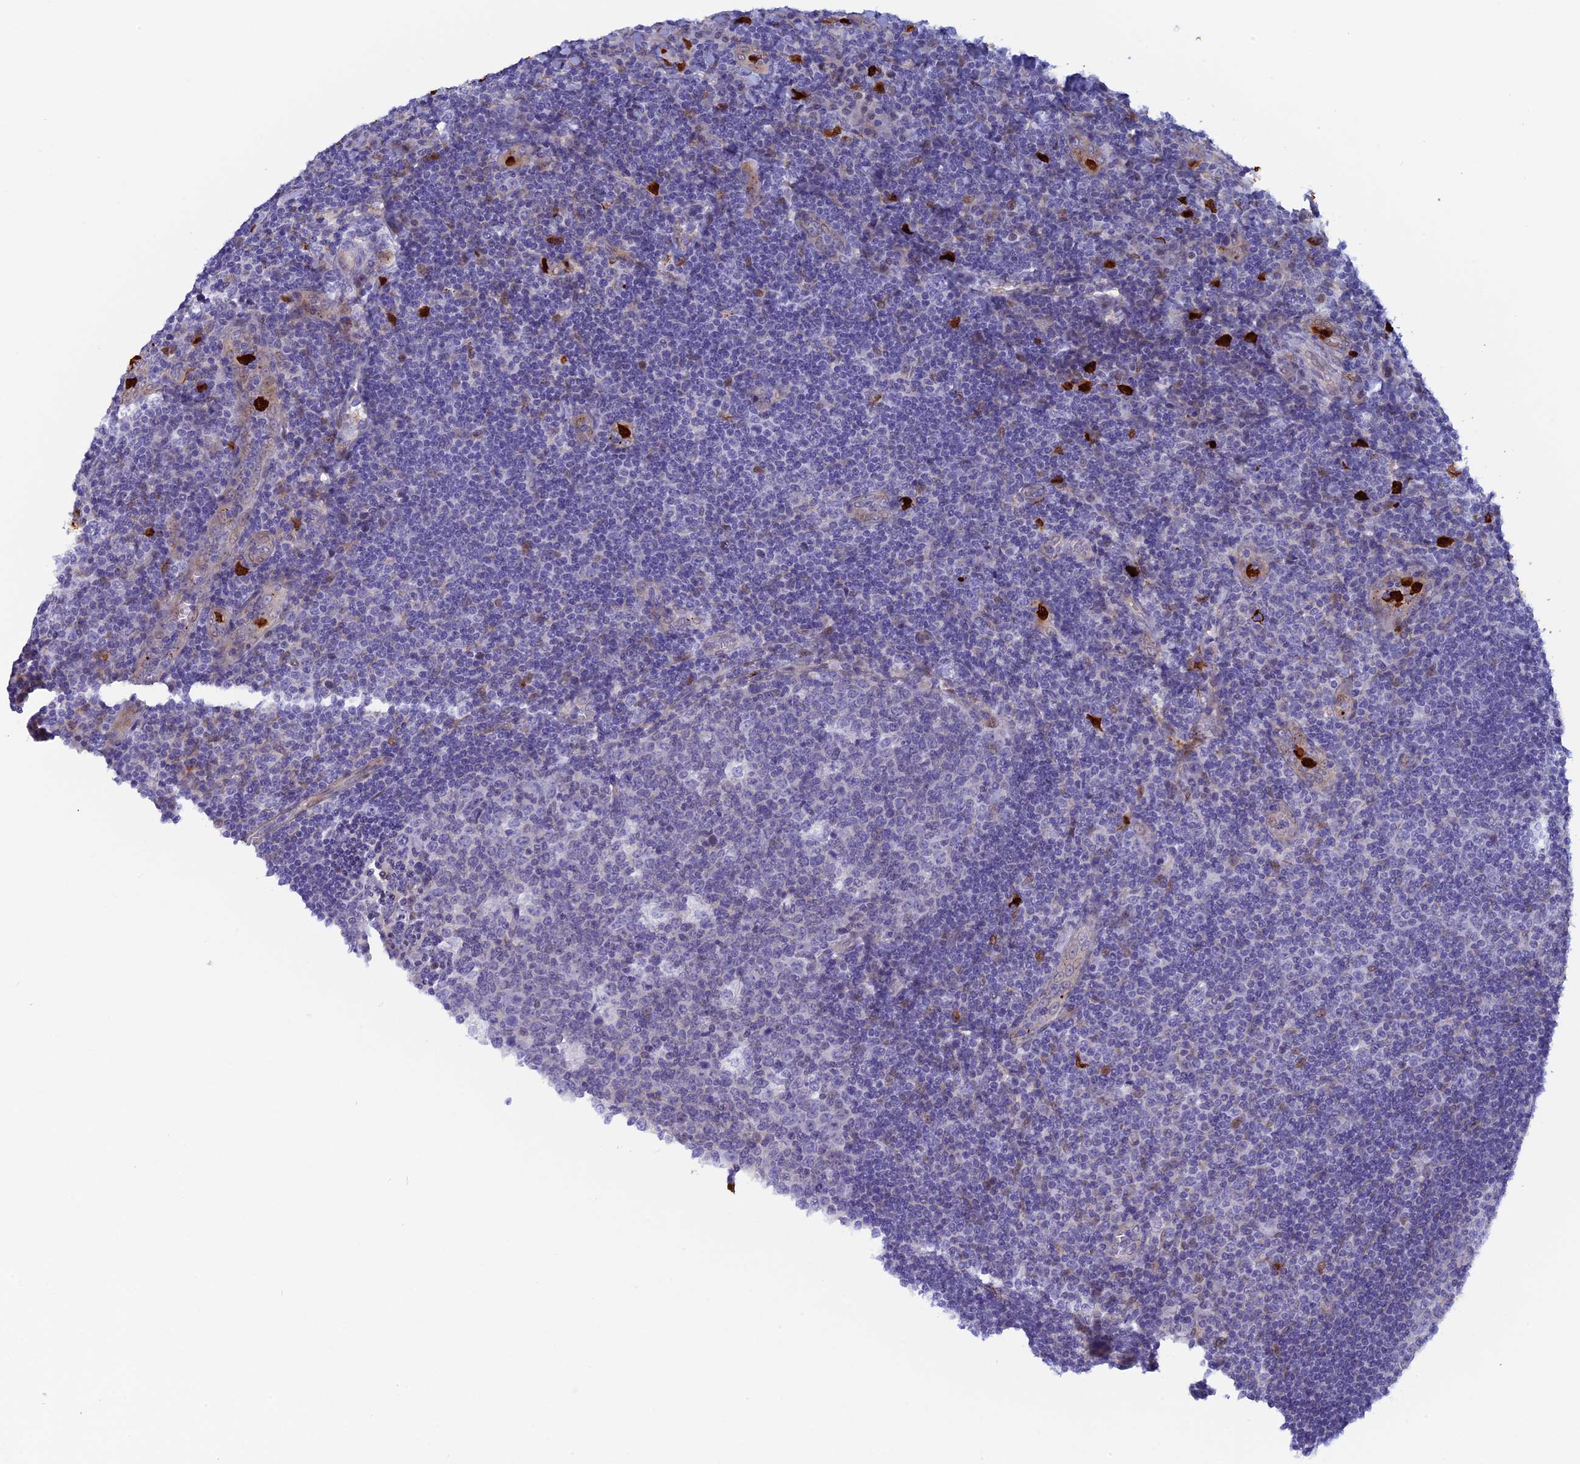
{"staining": {"intensity": "negative", "quantity": "none", "location": "none"}, "tissue": "tonsil", "cell_type": "Germinal center cells", "image_type": "normal", "snomed": [{"axis": "morphology", "description": "Normal tissue, NOS"}, {"axis": "topography", "description": "Tonsil"}], "caption": "Immunohistochemical staining of normal human tonsil shows no significant staining in germinal center cells.", "gene": "SLC26A1", "patient": {"sex": "male", "age": 17}}